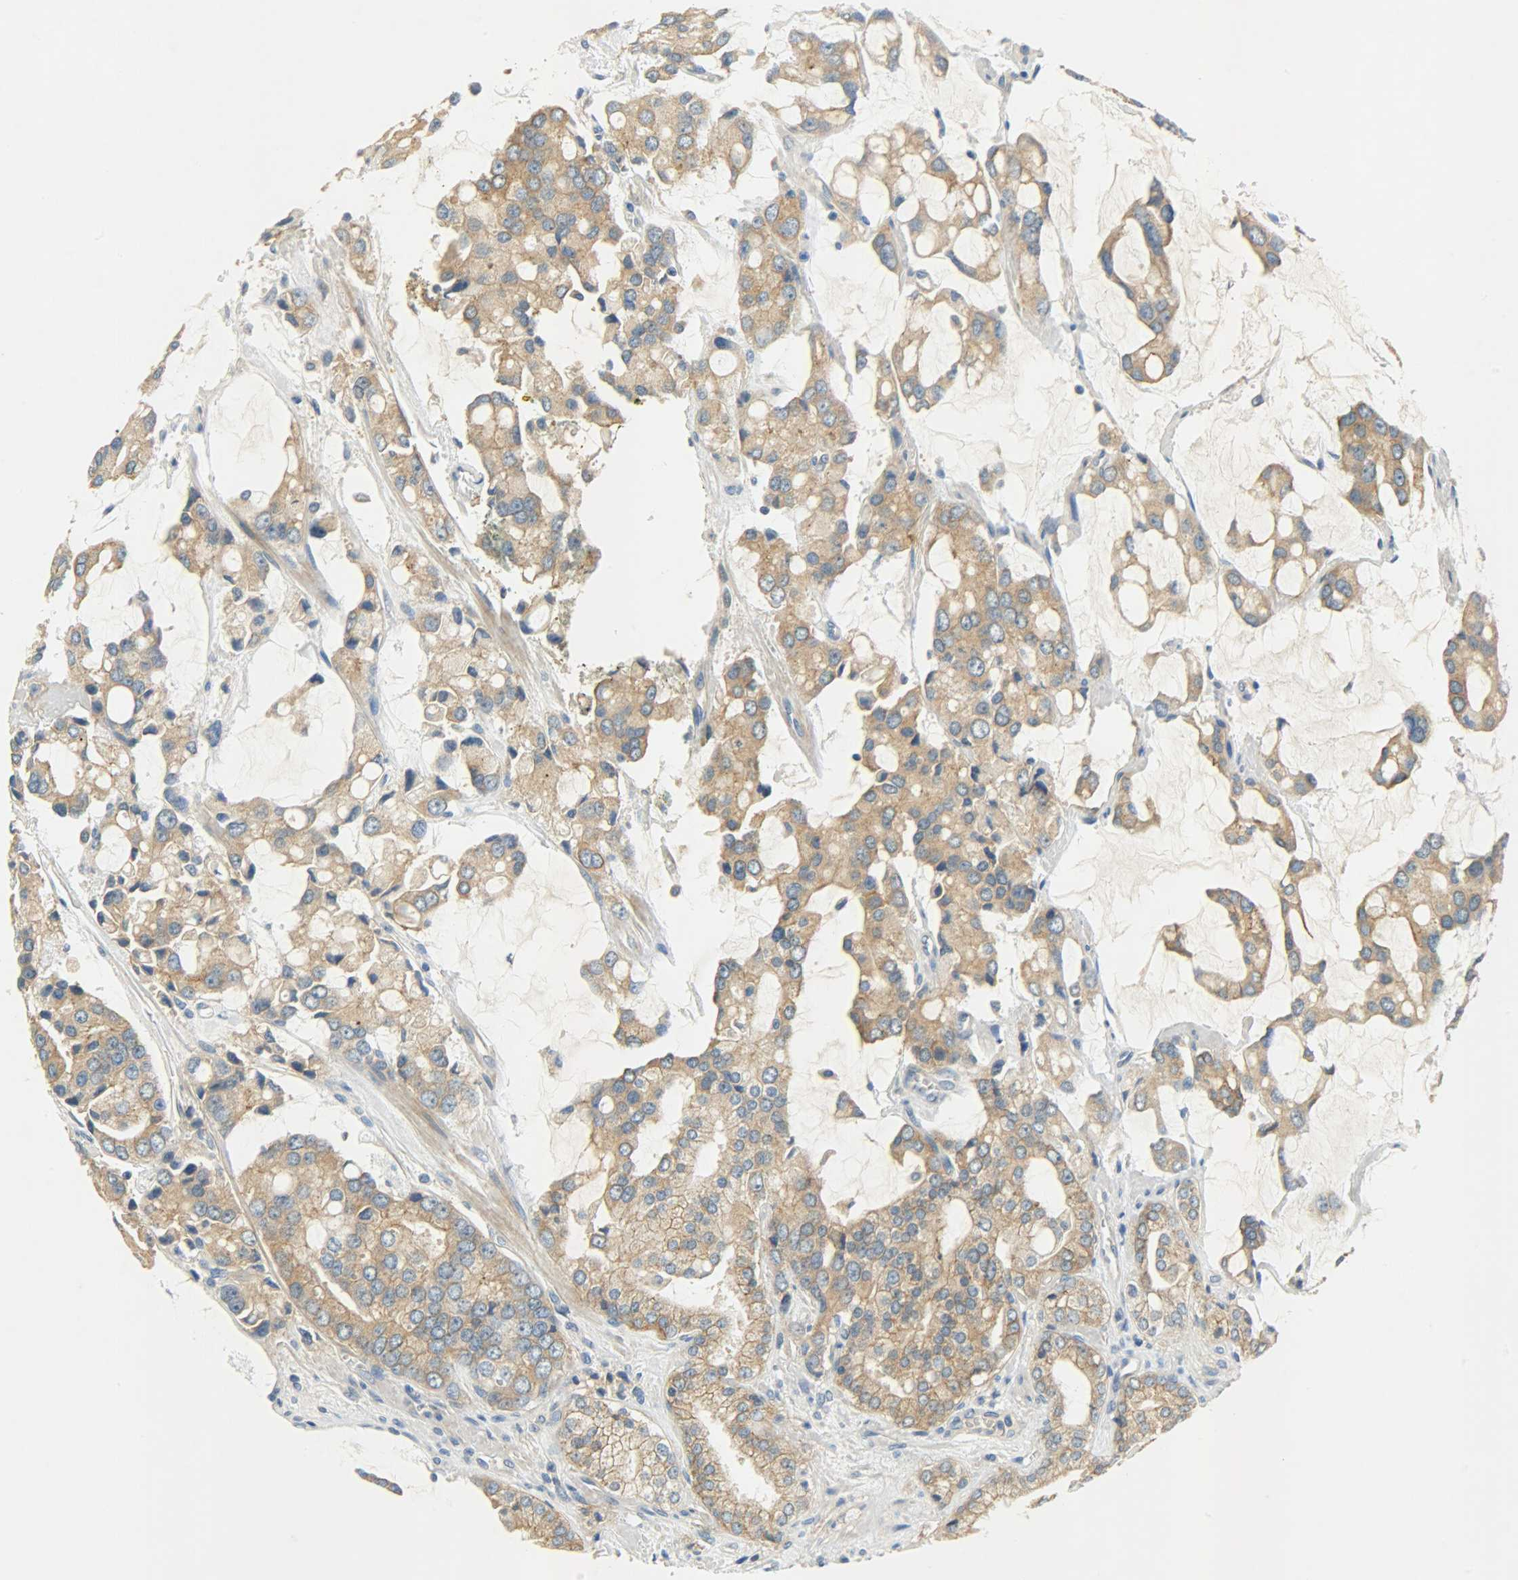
{"staining": {"intensity": "moderate", "quantity": ">75%", "location": "cytoplasmic/membranous"}, "tissue": "prostate cancer", "cell_type": "Tumor cells", "image_type": "cancer", "snomed": [{"axis": "morphology", "description": "Adenocarcinoma, High grade"}, {"axis": "topography", "description": "Prostate"}], "caption": "DAB (3,3'-diaminobenzidine) immunohistochemical staining of human adenocarcinoma (high-grade) (prostate) displays moderate cytoplasmic/membranous protein positivity in about >75% of tumor cells. The protein of interest is shown in brown color, while the nuclei are stained blue.", "gene": "DSG2", "patient": {"sex": "male", "age": 67}}